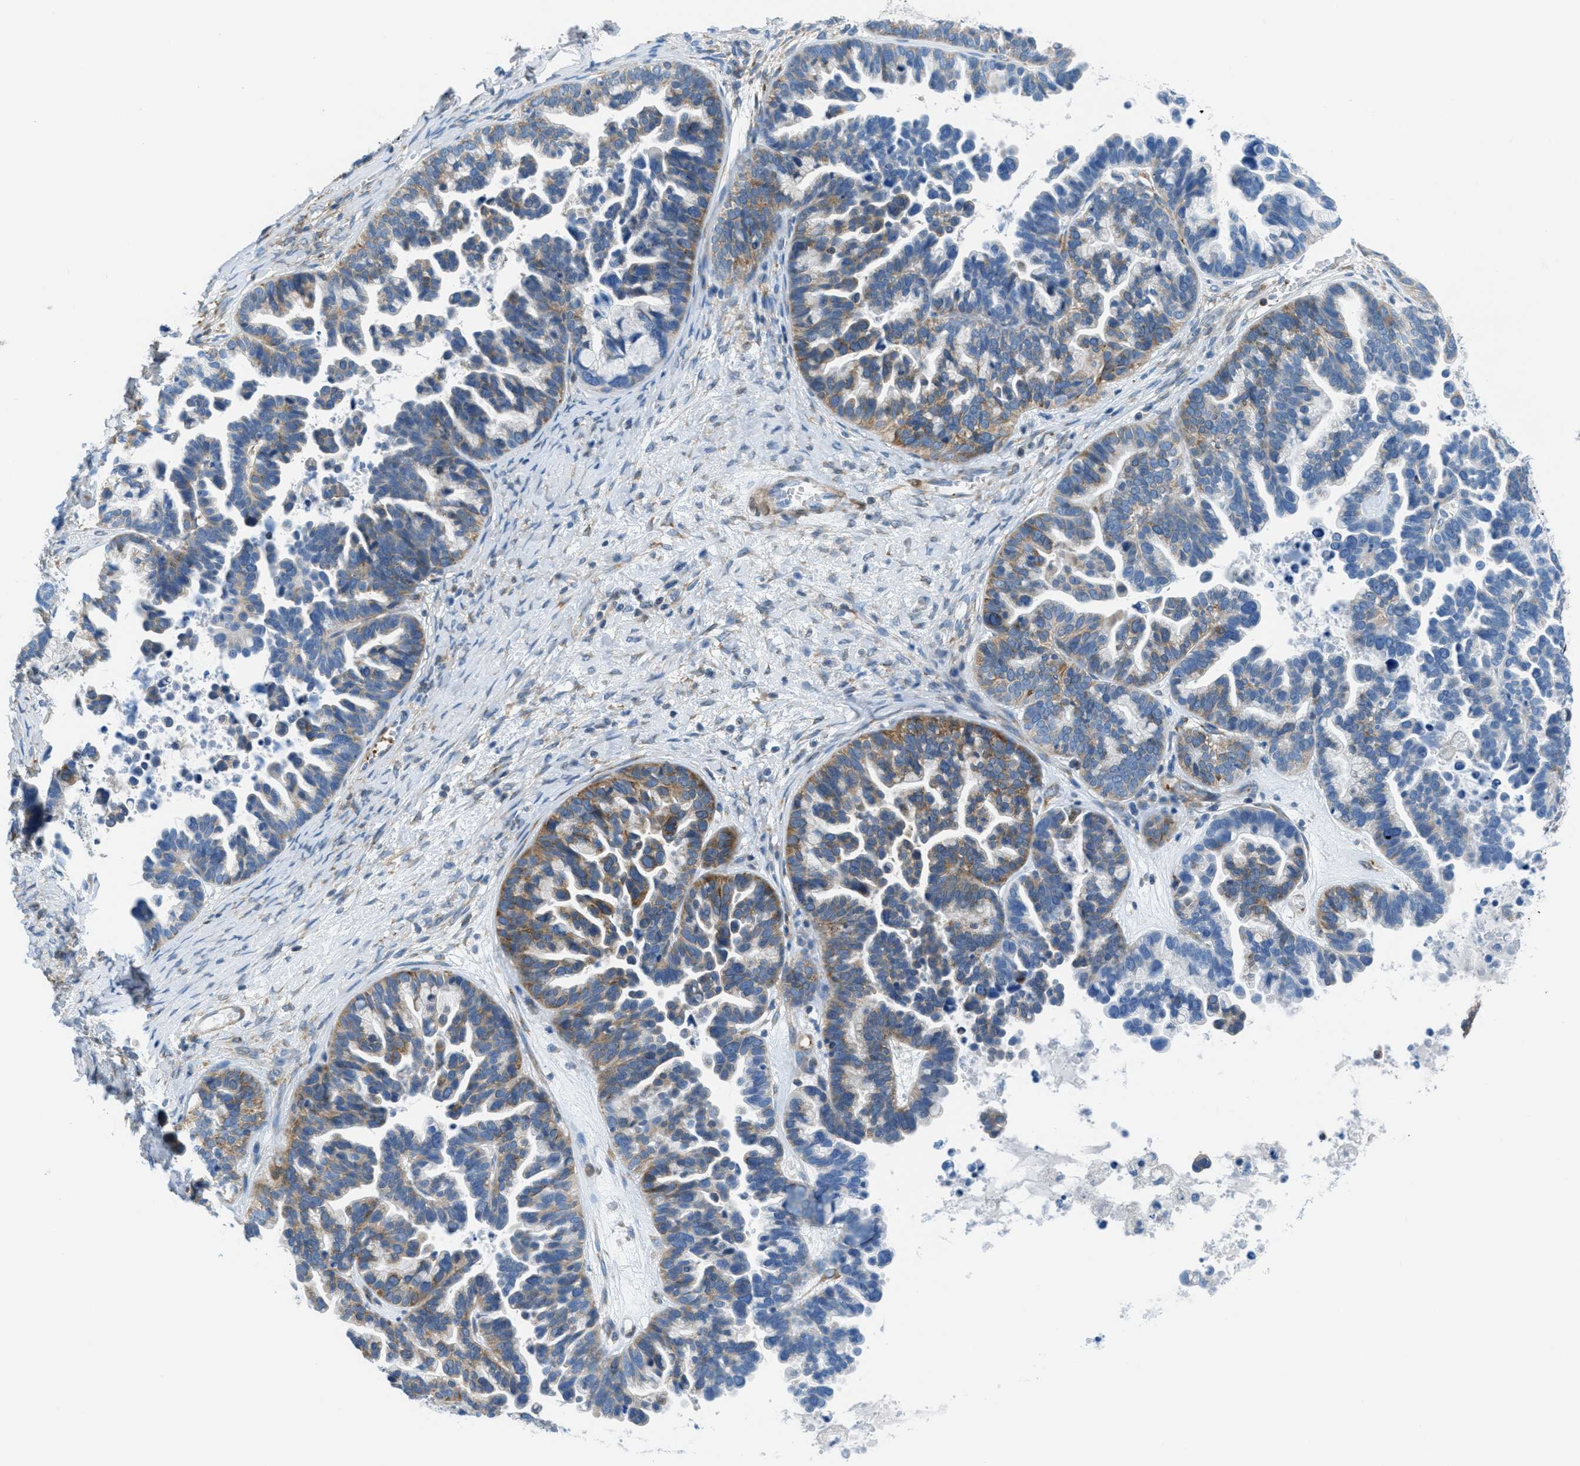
{"staining": {"intensity": "moderate", "quantity": "25%-75%", "location": "cytoplasmic/membranous"}, "tissue": "ovarian cancer", "cell_type": "Tumor cells", "image_type": "cancer", "snomed": [{"axis": "morphology", "description": "Cystadenocarcinoma, serous, NOS"}, {"axis": "topography", "description": "Ovary"}], "caption": "The histopathology image reveals staining of ovarian cancer, revealing moderate cytoplasmic/membranous protein expression (brown color) within tumor cells. Nuclei are stained in blue.", "gene": "MAPRE2", "patient": {"sex": "female", "age": 56}}